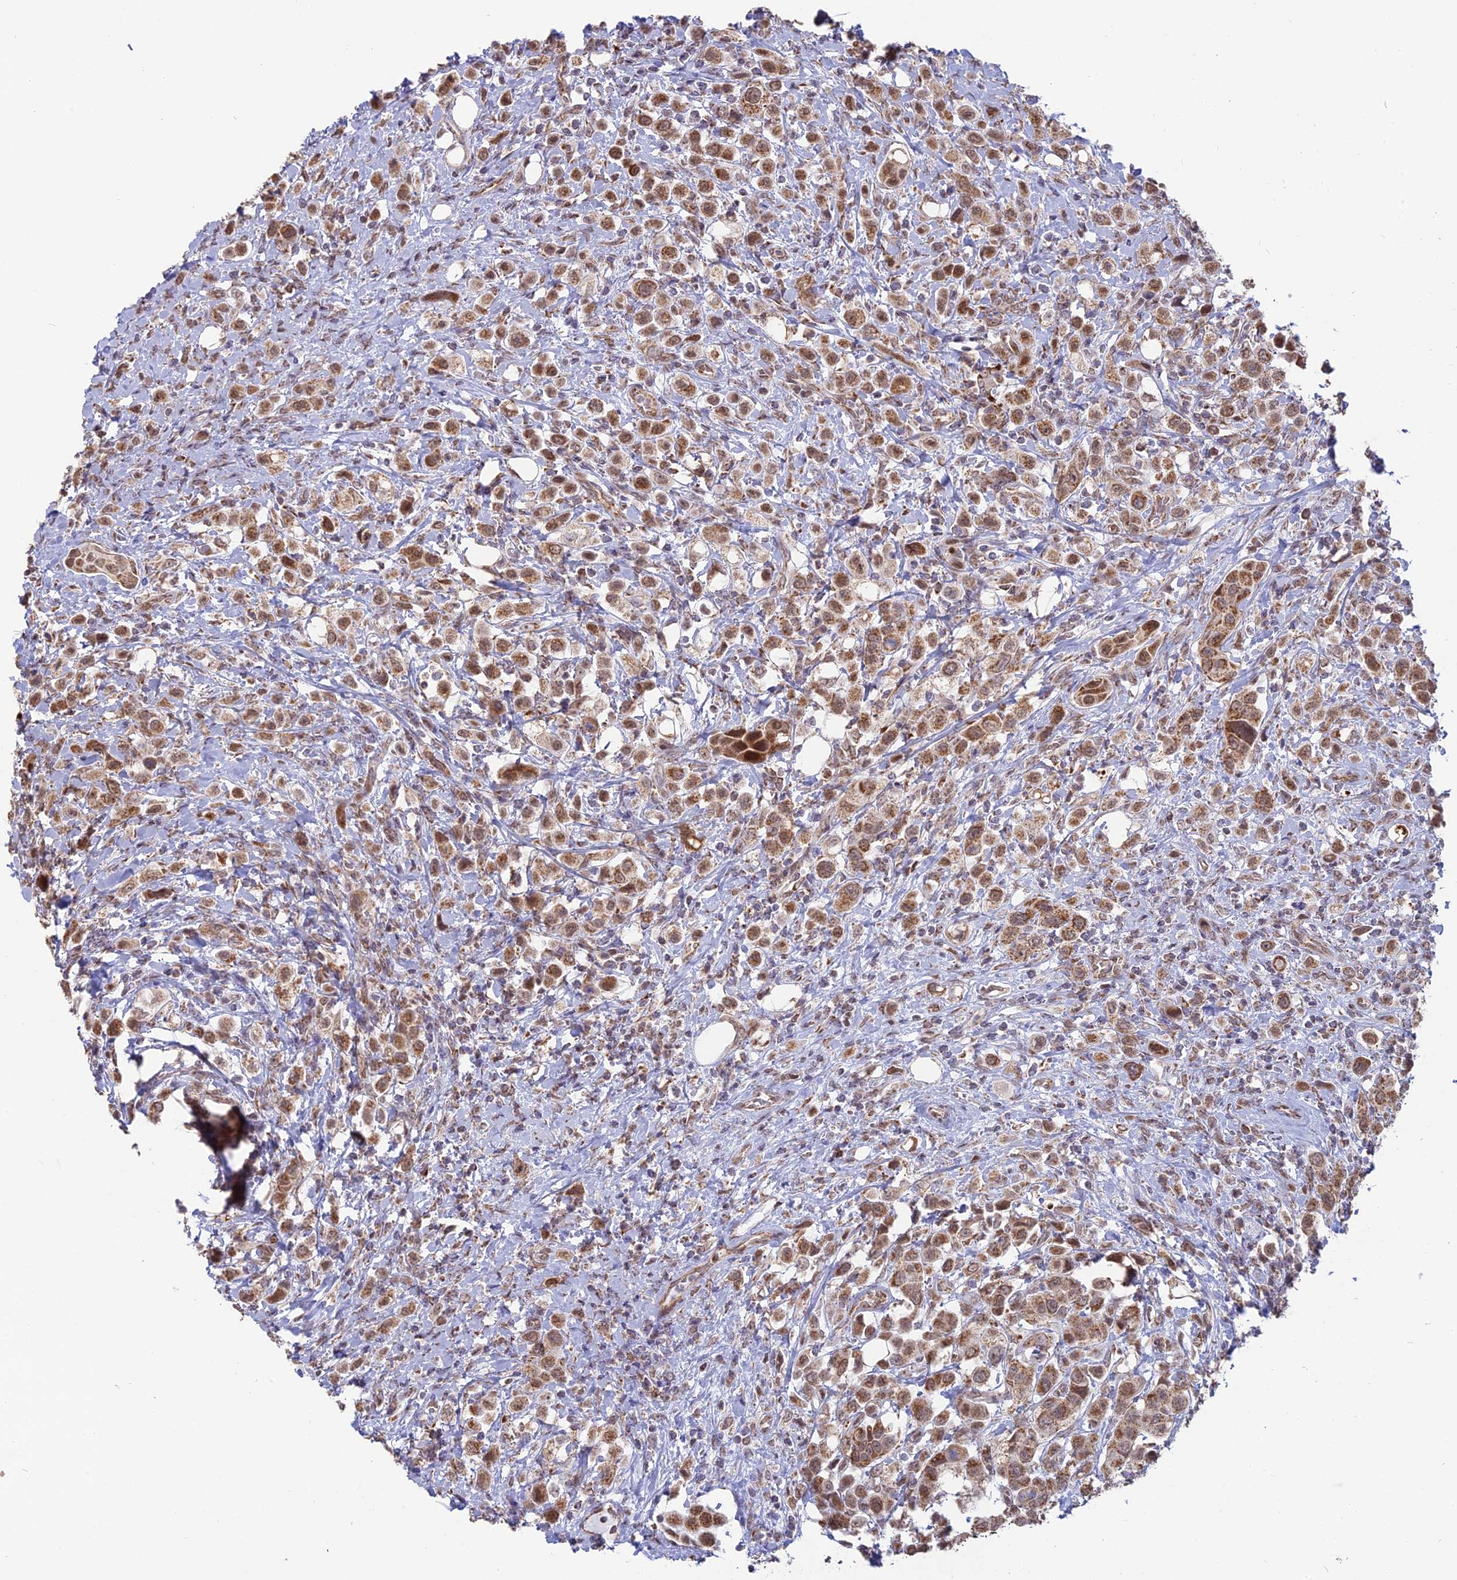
{"staining": {"intensity": "moderate", "quantity": ">75%", "location": "cytoplasmic/membranous,nuclear"}, "tissue": "urothelial cancer", "cell_type": "Tumor cells", "image_type": "cancer", "snomed": [{"axis": "morphology", "description": "Urothelial carcinoma, High grade"}, {"axis": "topography", "description": "Urinary bladder"}], "caption": "DAB immunohistochemical staining of urothelial cancer shows moderate cytoplasmic/membranous and nuclear protein staining in approximately >75% of tumor cells. The staining is performed using DAB (3,3'-diaminobenzidine) brown chromogen to label protein expression. The nuclei are counter-stained blue using hematoxylin.", "gene": "ARHGAP40", "patient": {"sex": "male", "age": 50}}